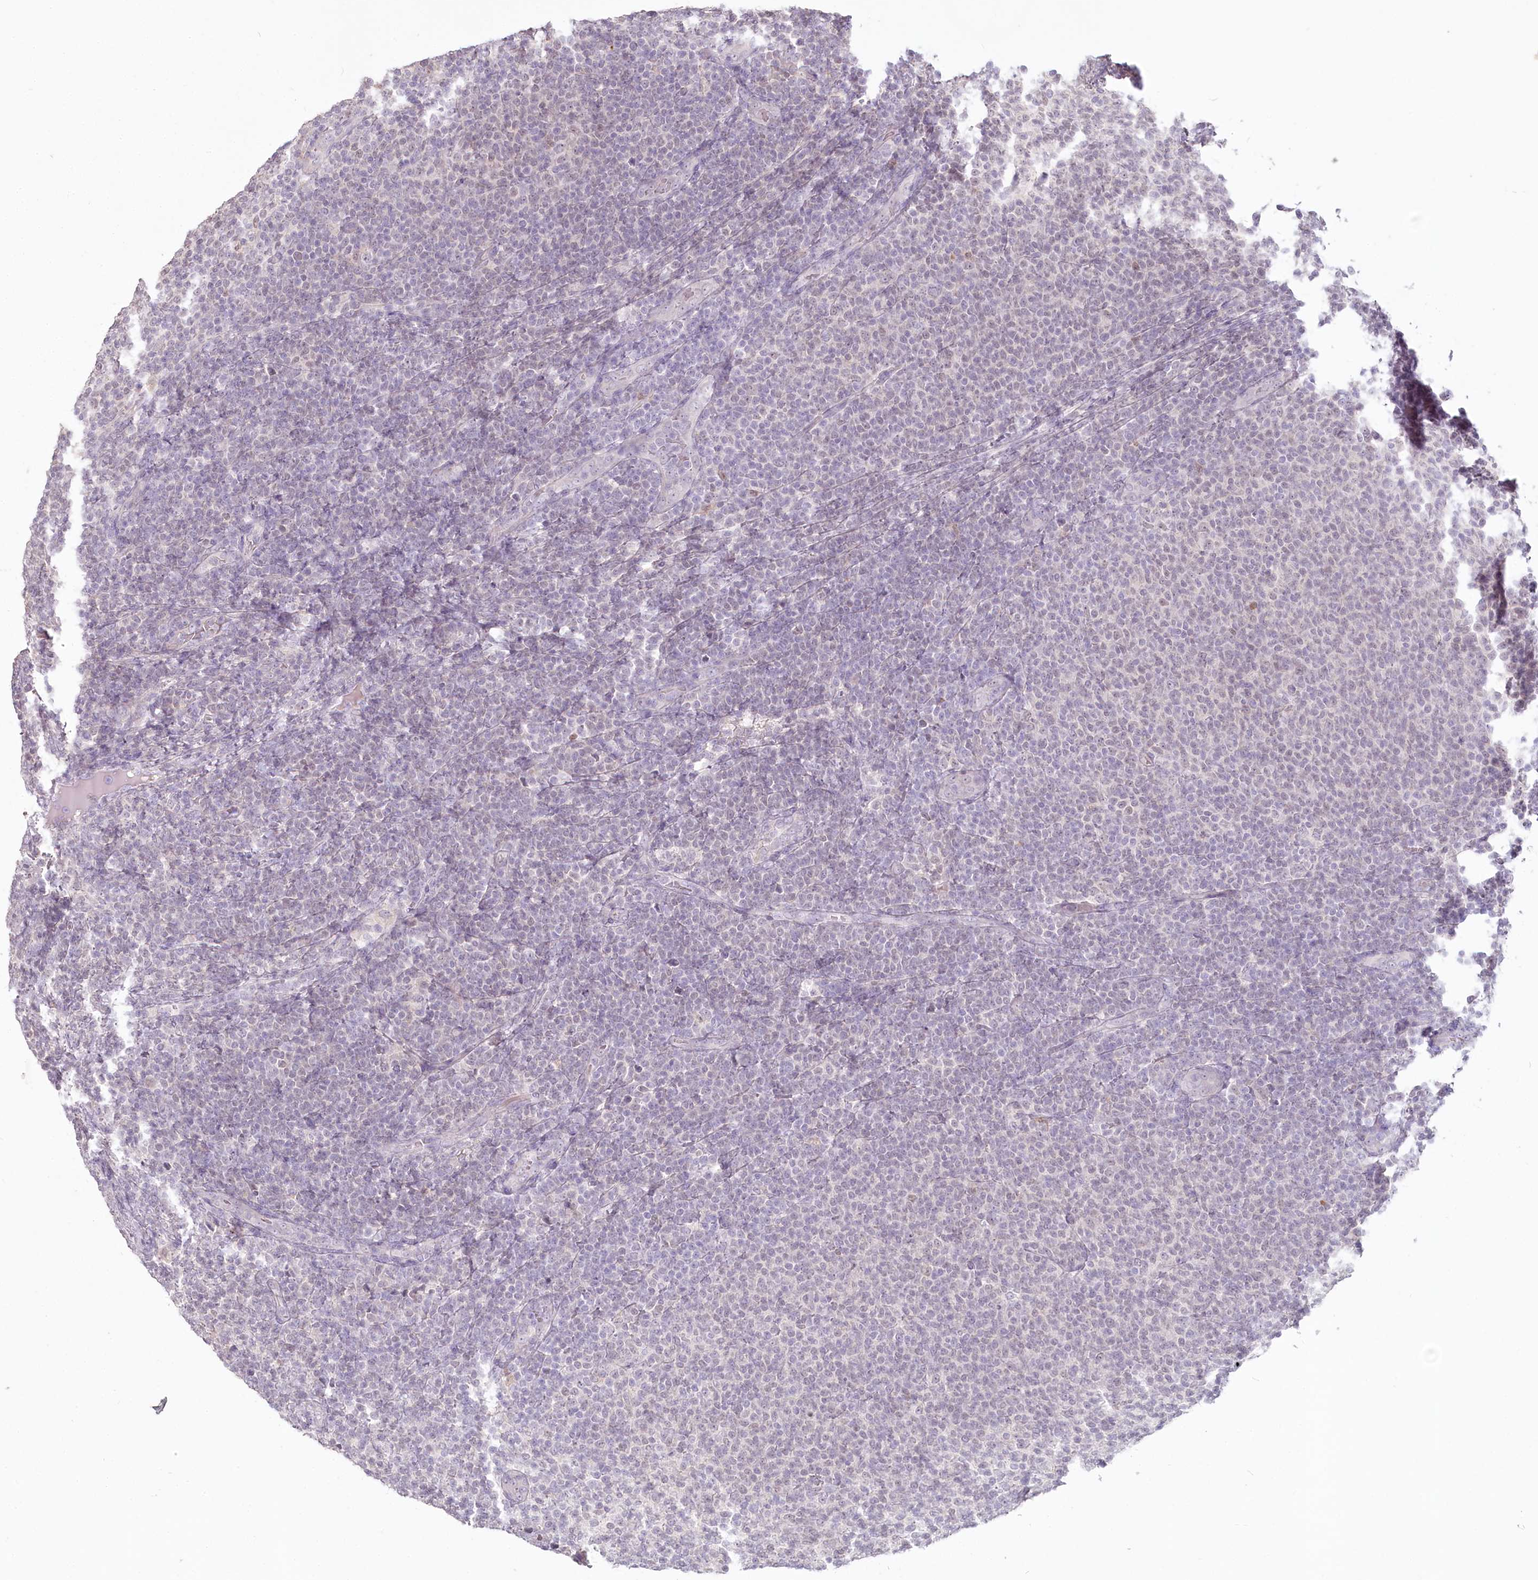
{"staining": {"intensity": "negative", "quantity": "none", "location": "none"}, "tissue": "lymphoma", "cell_type": "Tumor cells", "image_type": "cancer", "snomed": [{"axis": "morphology", "description": "Malignant lymphoma, non-Hodgkin's type, Low grade"}, {"axis": "topography", "description": "Lymph node"}], "caption": "This is a histopathology image of immunohistochemistry (IHC) staining of malignant lymphoma, non-Hodgkin's type (low-grade), which shows no positivity in tumor cells.", "gene": "USP11", "patient": {"sex": "male", "age": 66}}